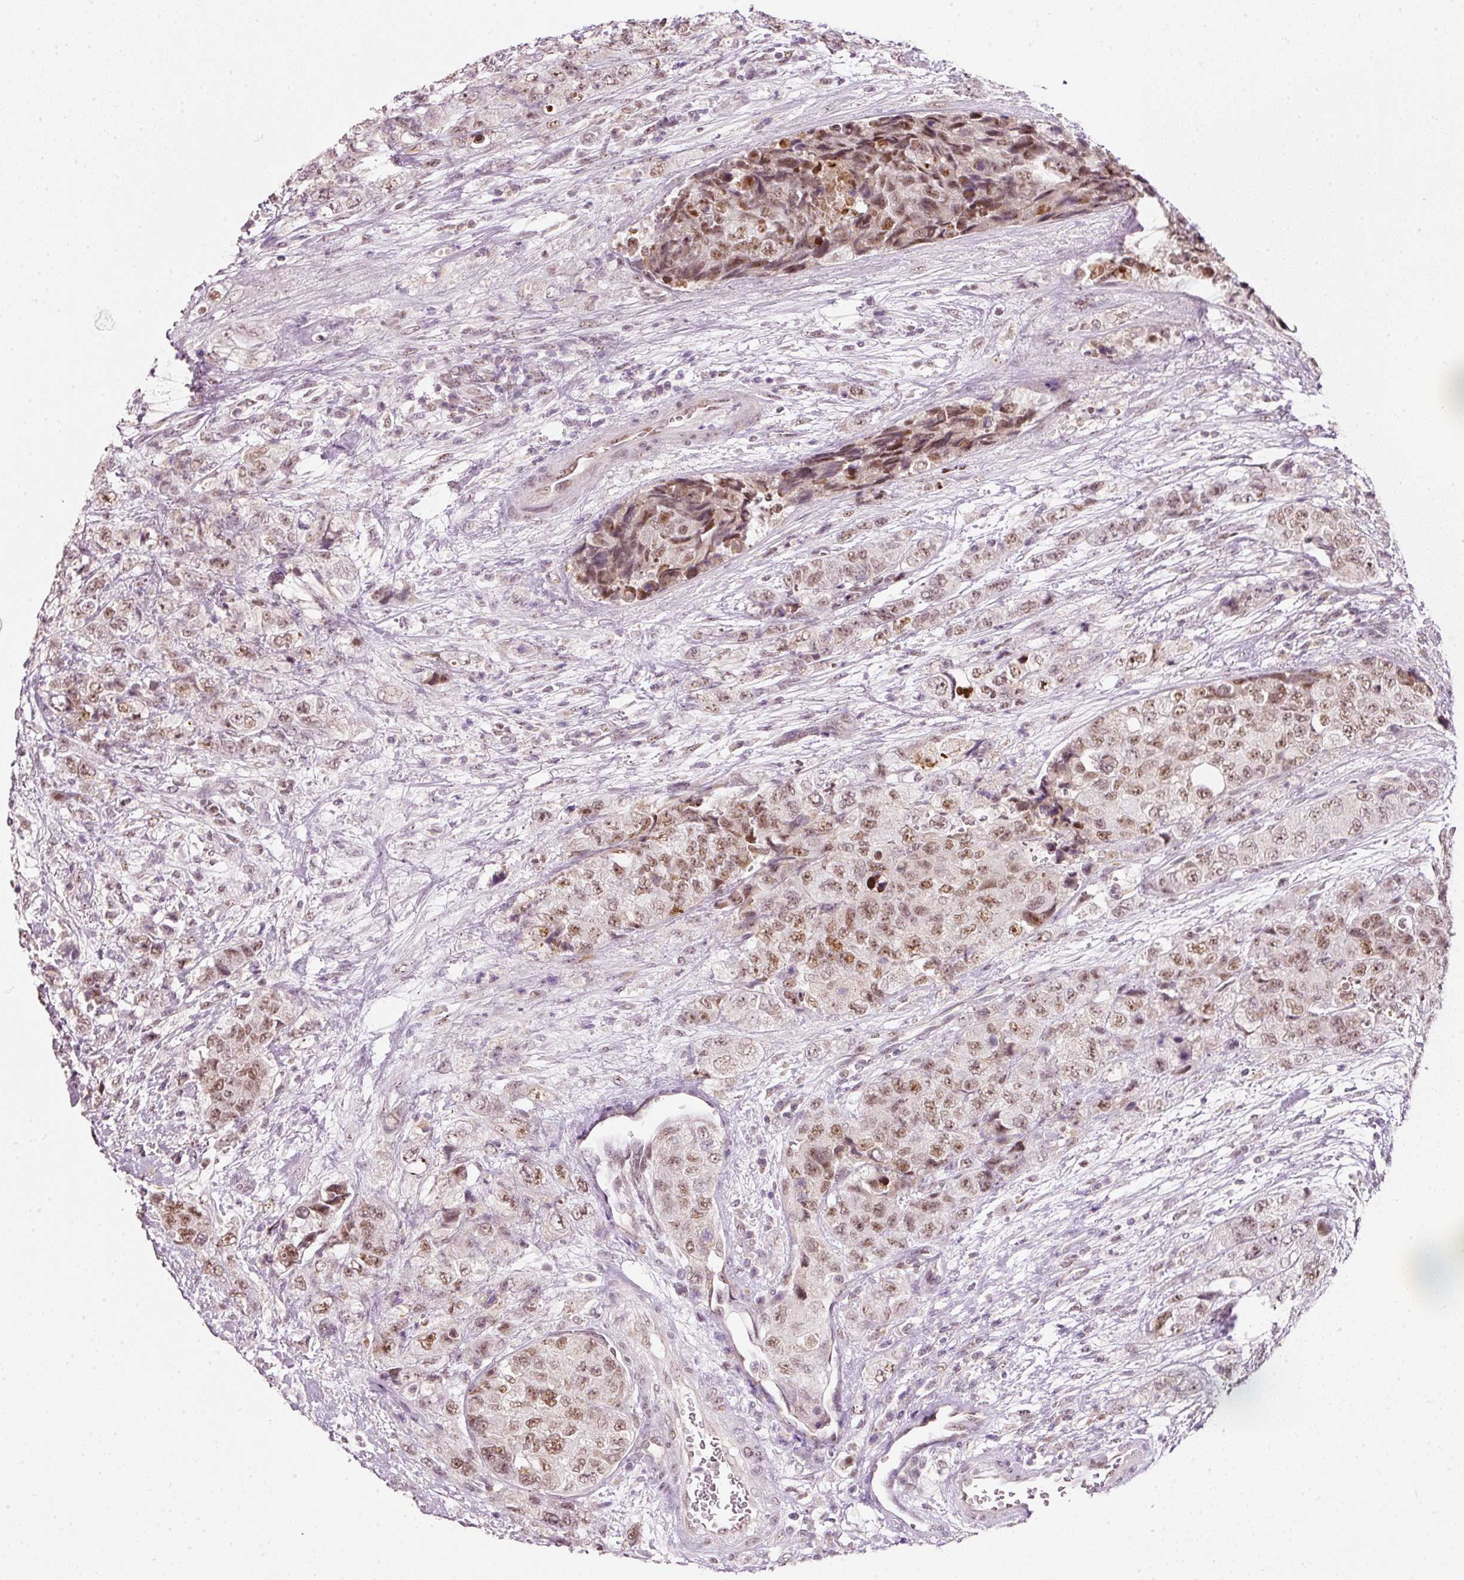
{"staining": {"intensity": "moderate", "quantity": "25%-75%", "location": "nuclear"}, "tissue": "urothelial cancer", "cell_type": "Tumor cells", "image_type": "cancer", "snomed": [{"axis": "morphology", "description": "Urothelial carcinoma, High grade"}, {"axis": "topography", "description": "Urinary bladder"}], "caption": "Human urothelial cancer stained for a protein (brown) demonstrates moderate nuclear positive expression in approximately 25%-75% of tumor cells.", "gene": "FSTL3", "patient": {"sex": "female", "age": 78}}